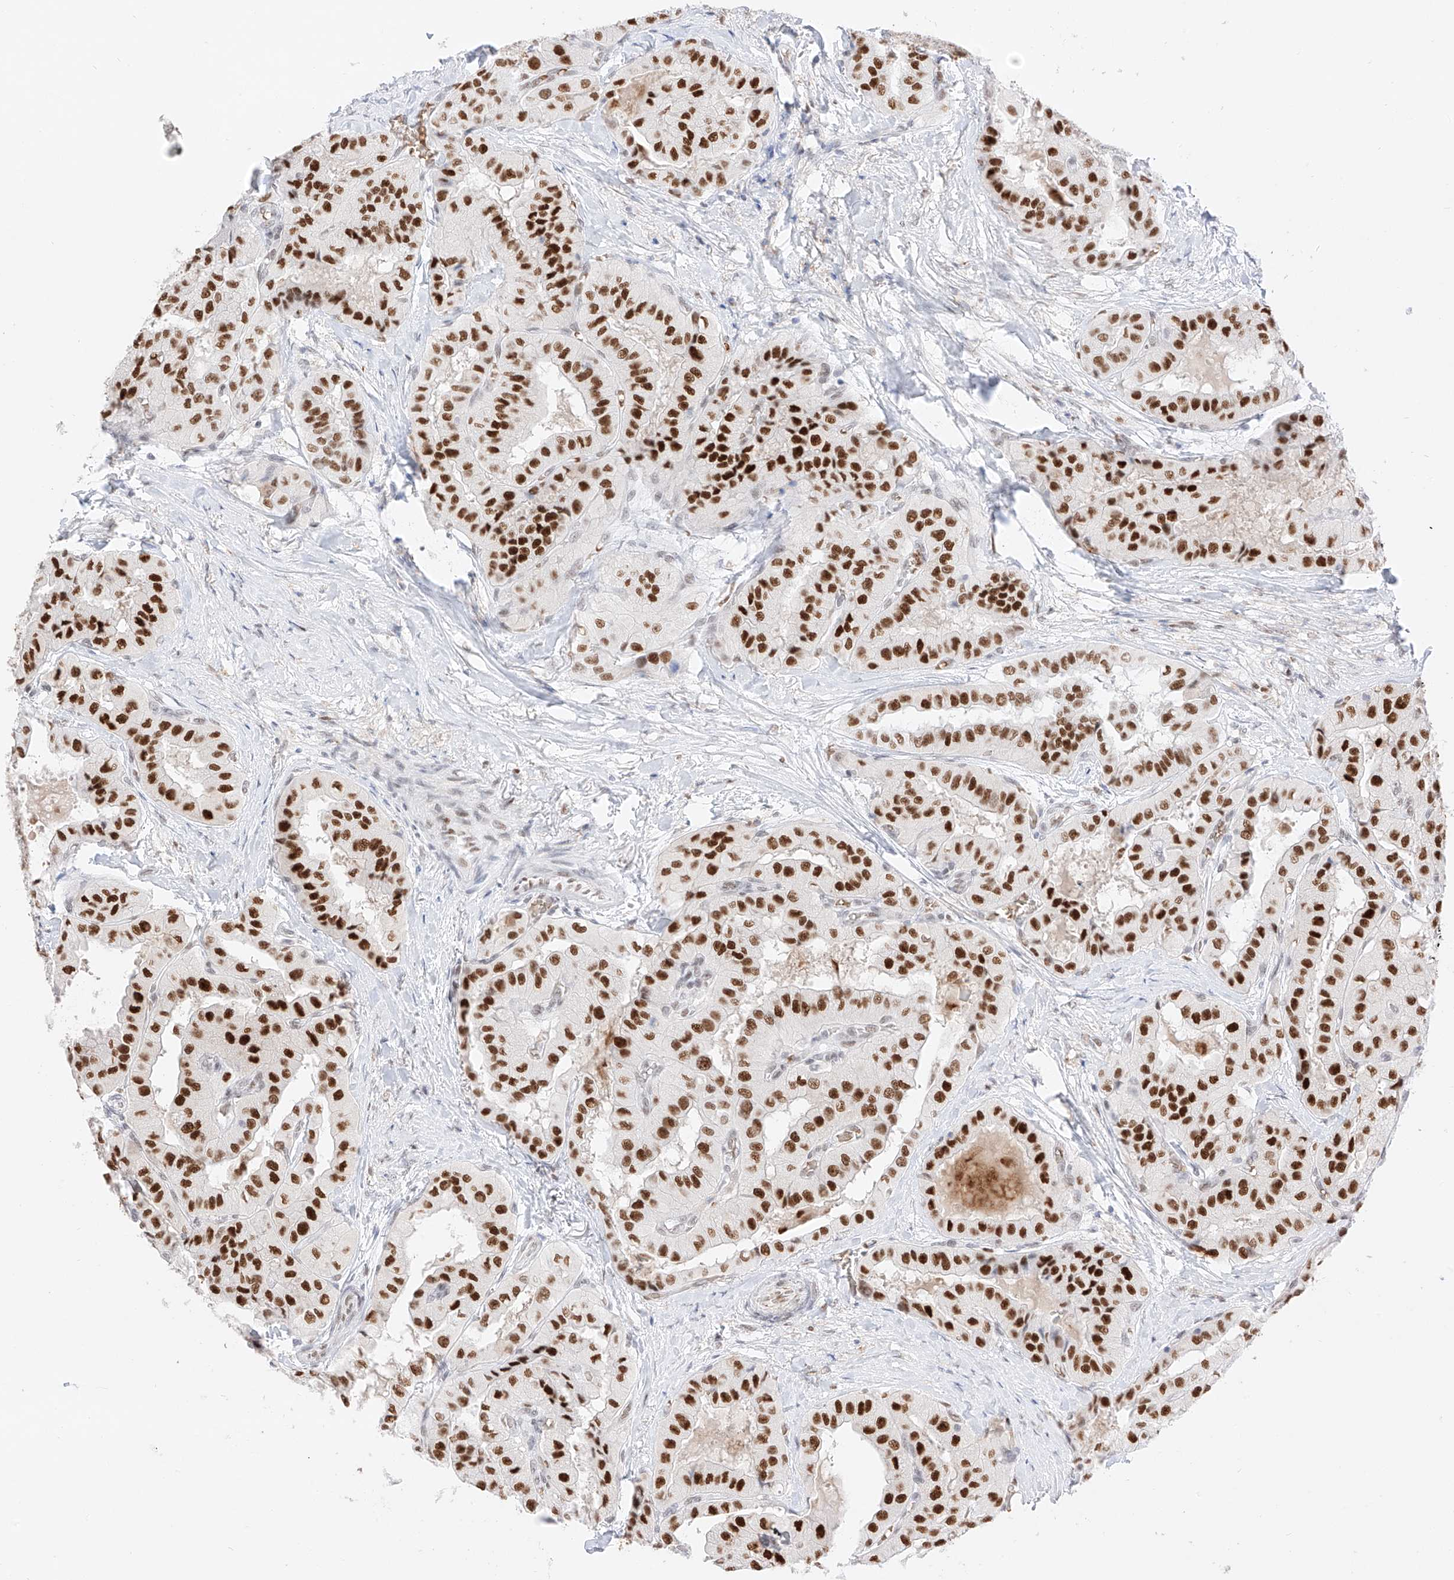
{"staining": {"intensity": "strong", "quantity": ">75%", "location": "nuclear"}, "tissue": "thyroid cancer", "cell_type": "Tumor cells", "image_type": "cancer", "snomed": [{"axis": "morphology", "description": "Papillary adenocarcinoma, NOS"}, {"axis": "topography", "description": "Thyroid gland"}], "caption": "Human thyroid cancer stained with a protein marker exhibits strong staining in tumor cells.", "gene": "APIP", "patient": {"sex": "female", "age": 59}}